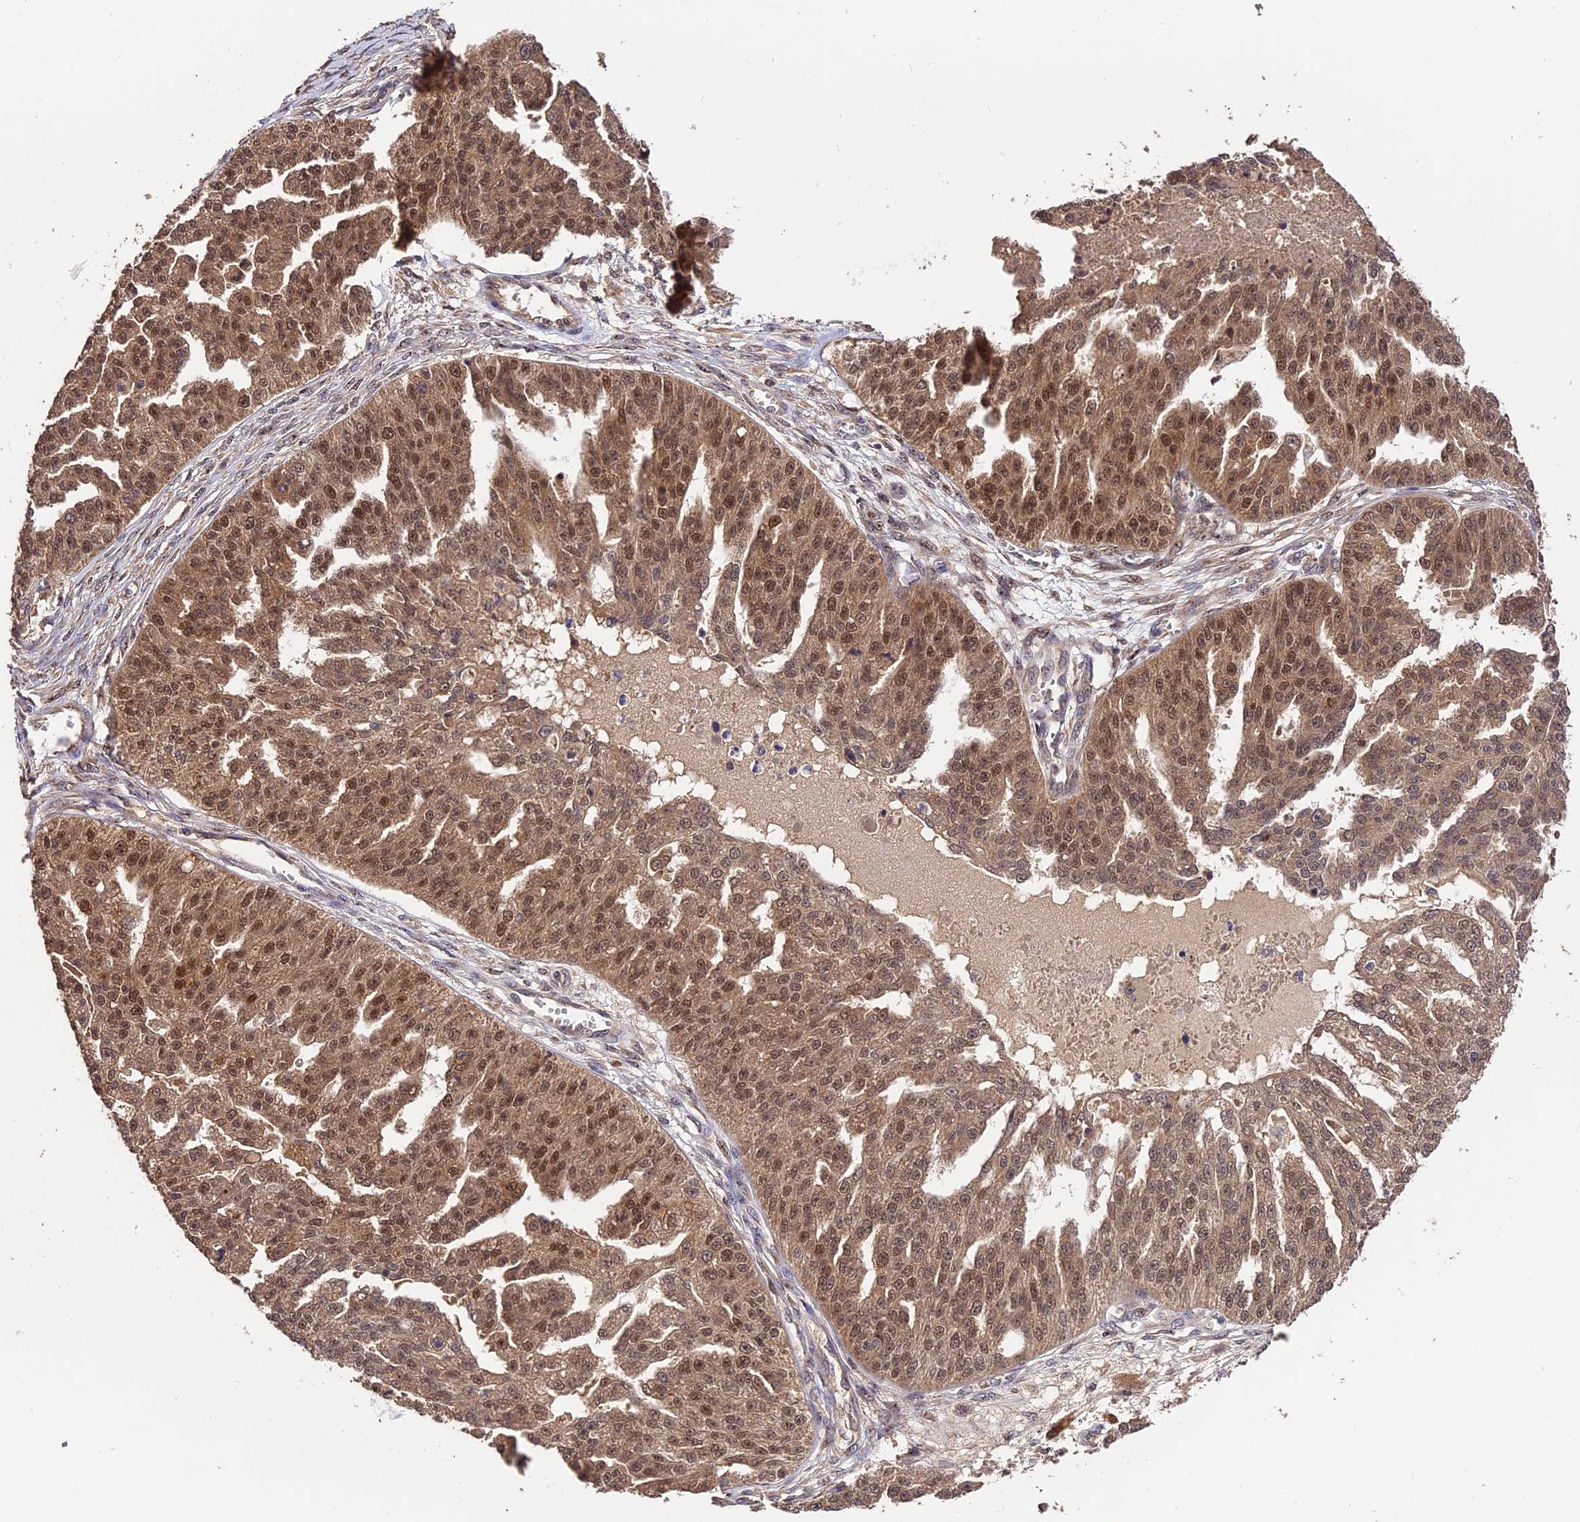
{"staining": {"intensity": "moderate", "quantity": ">75%", "location": "cytoplasmic/membranous,nuclear"}, "tissue": "ovarian cancer", "cell_type": "Tumor cells", "image_type": "cancer", "snomed": [{"axis": "morphology", "description": "Cystadenocarcinoma, serous, NOS"}, {"axis": "topography", "description": "Ovary"}], "caption": "Protein analysis of ovarian cancer tissue displays moderate cytoplasmic/membranous and nuclear expression in approximately >75% of tumor cells. (DAB = brown stain, brightfield microscopy at high magnification).", "gene": "TRMT1", "patient": {"sex": "female", "age": 58}}